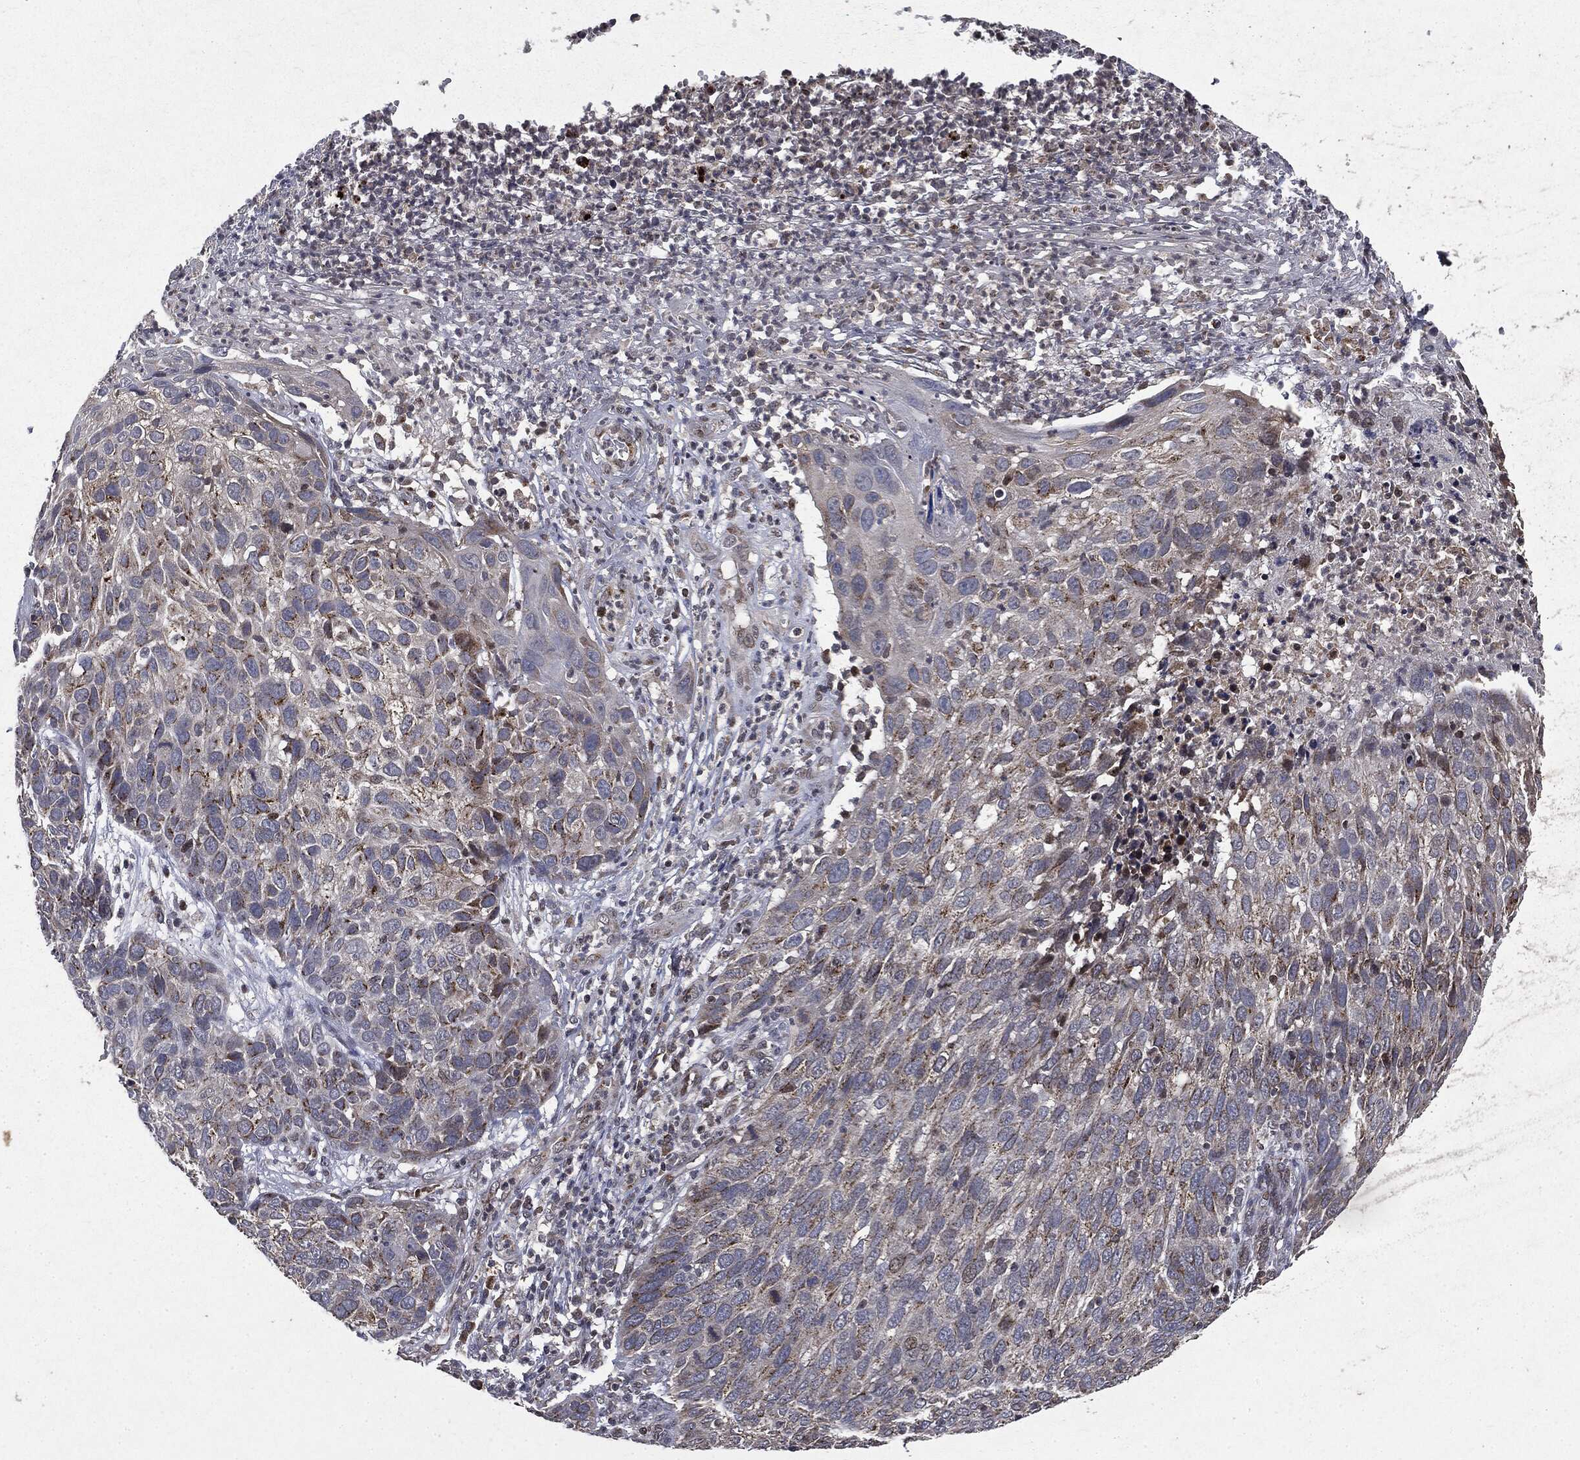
{"staining": {"intensity": "strong", "quantity": "<25%", "location": "cytoplasmic/membranous"}, "tissue": "skin cancer", "cell_type": "Tumor cells", "image_type": "cancer", "snomed": [{"axis": "morphology", "description": "Squamous cell carcinoma, NOS"}, {"axis": "topography", "description": "Skin"}], "caption": "A brown stain shows strong cytoplasmic/membranous expression of a protein in human skin cancer (squamous cell carcinoma) tumor cells.", "gene": "PLPPR2", "patient": {"sex": "male", "age": 92}}